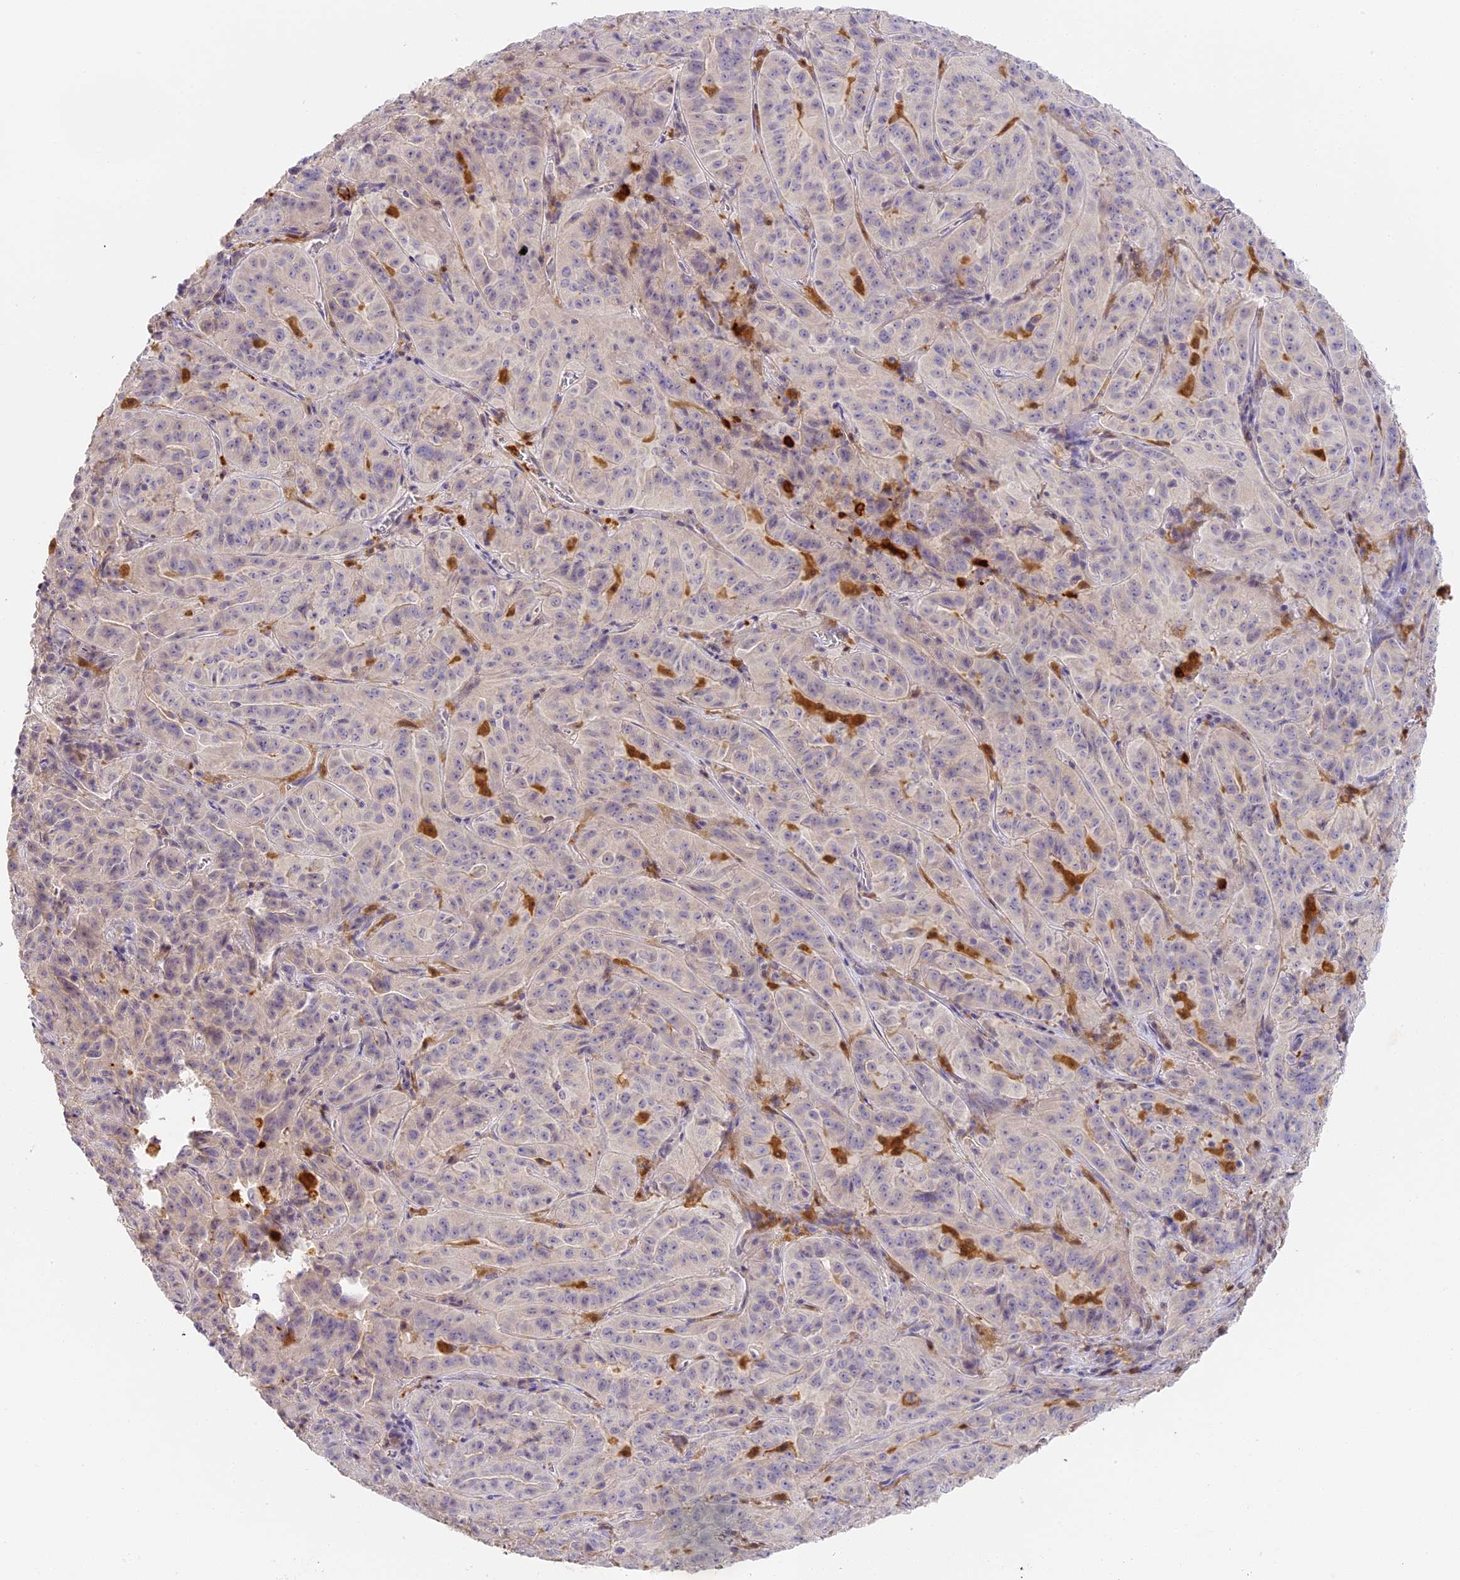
{"staining": {"intensity": "negative", "quantity": "none", "location": "none"}, "tissue": "pancreatic cancer", "cell_type": "Tumor cells", "image_type": "cancer", "snomed": [{"axis": "morphology", "description": "Adenocarcinoma, NOS"}, {"axis": "topography", "description": "Pancreas"}], "caption": "Pancreatic cancer (adenocarcinoma) stained for a protein using immunohistochemistry (IHC) shows no positivity tumor cells.", "gene": "NCF4", "patient": {"sex": "male", "age": 63}}